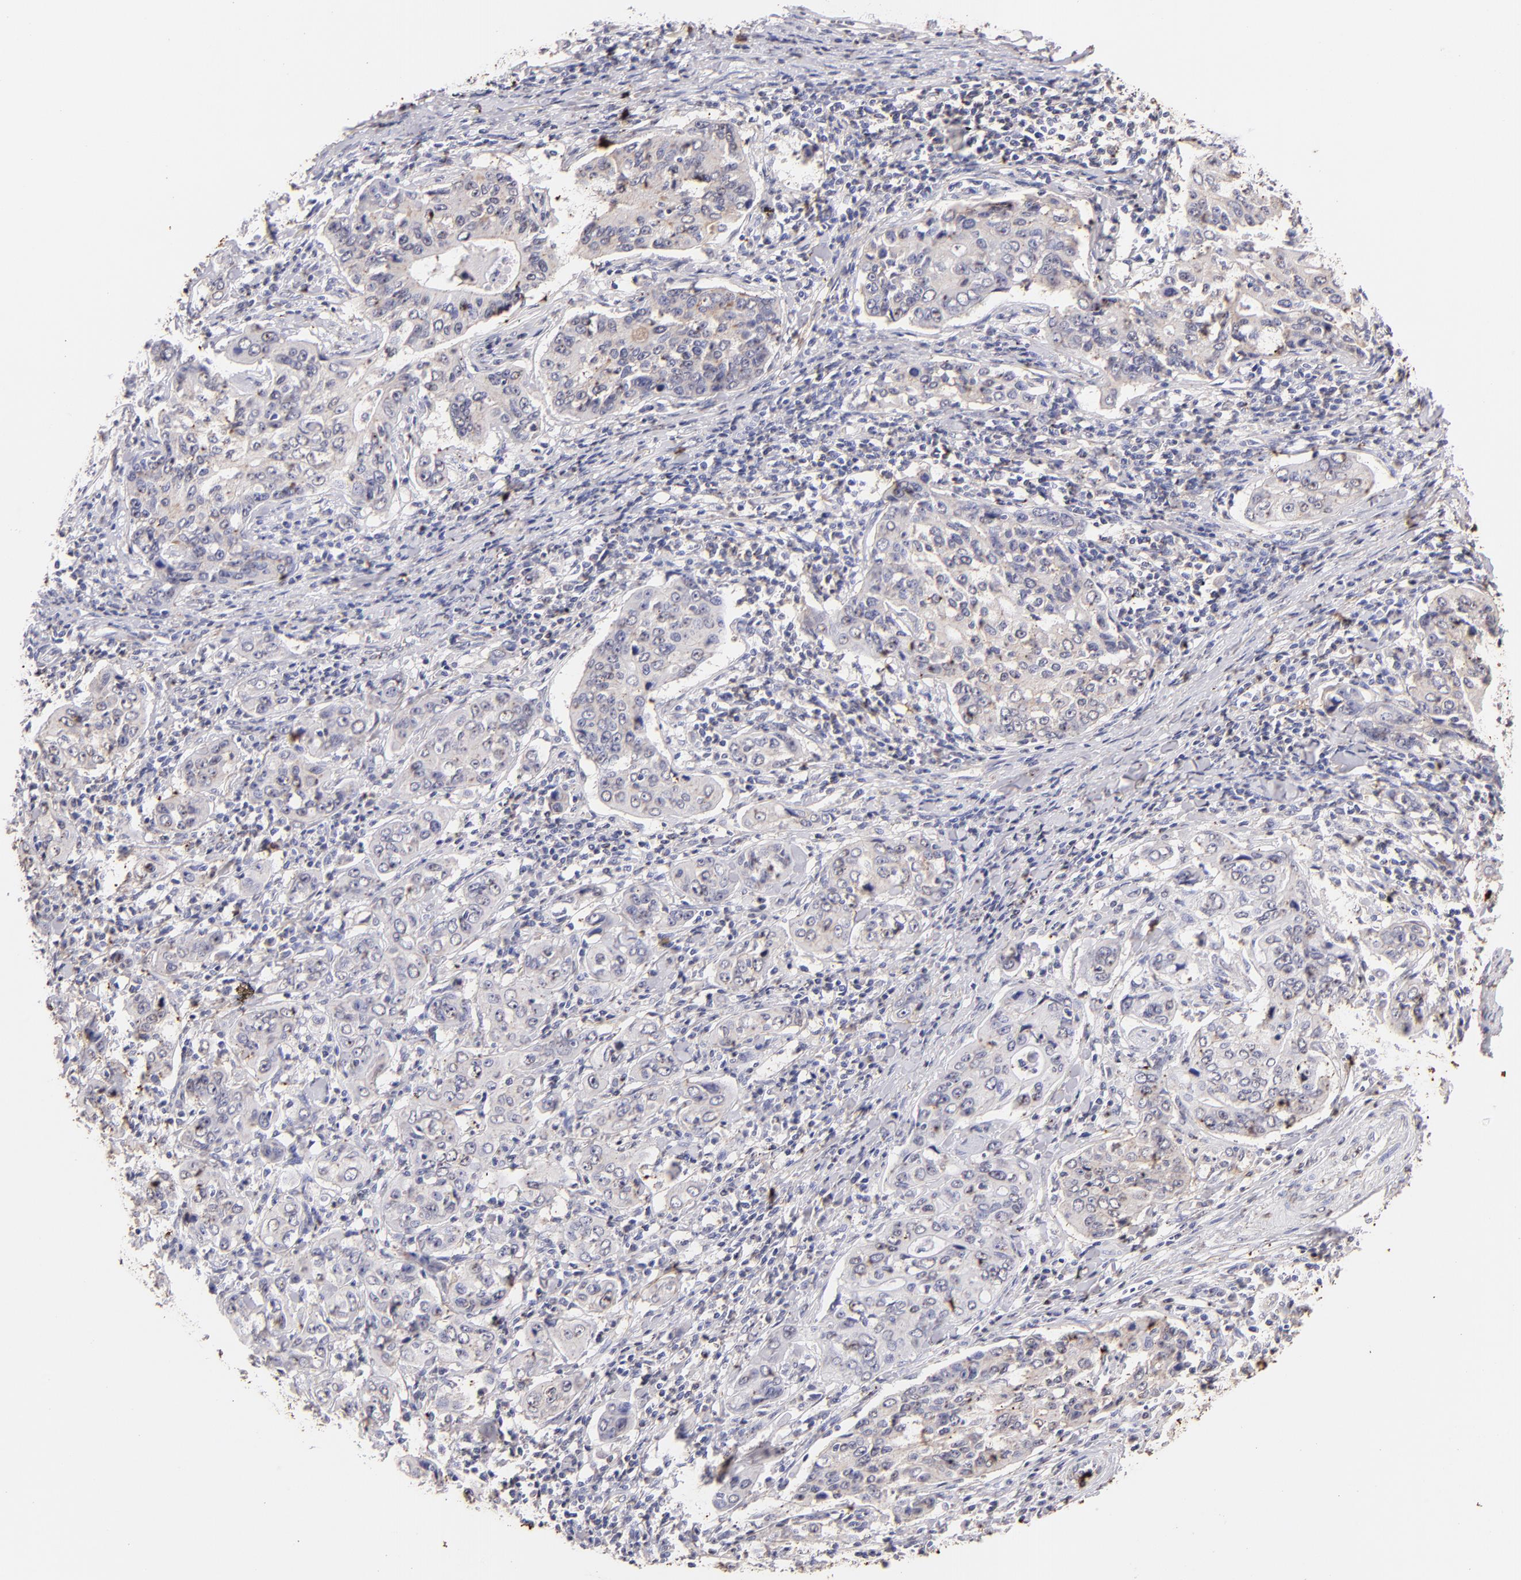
{"staining": {"intensity": "weak", "quantity": ">75%", "location": "cytoplasmic/membranous"}, "tissue": "stomach cancer", "cell_type": "Tumor cells", "image_type": "cancer", "snomed": [{"axis": "morphology", "description": "Adenocarcinoma, NOS"}, {"axis": "topography", "description": "Esophagus"}, {"axis": "topography", "description": "Stomach"}], "caption": "Immunohistochemistry of human stomach adenocarcinoma displays low levels of weak cytoplasmic/membranous positivity in about >75% of tumor cells. (IHC, brightfield microscopy, high magnification).", "gene": "FGB", "patient": {"sex": "male", "age": 74}}